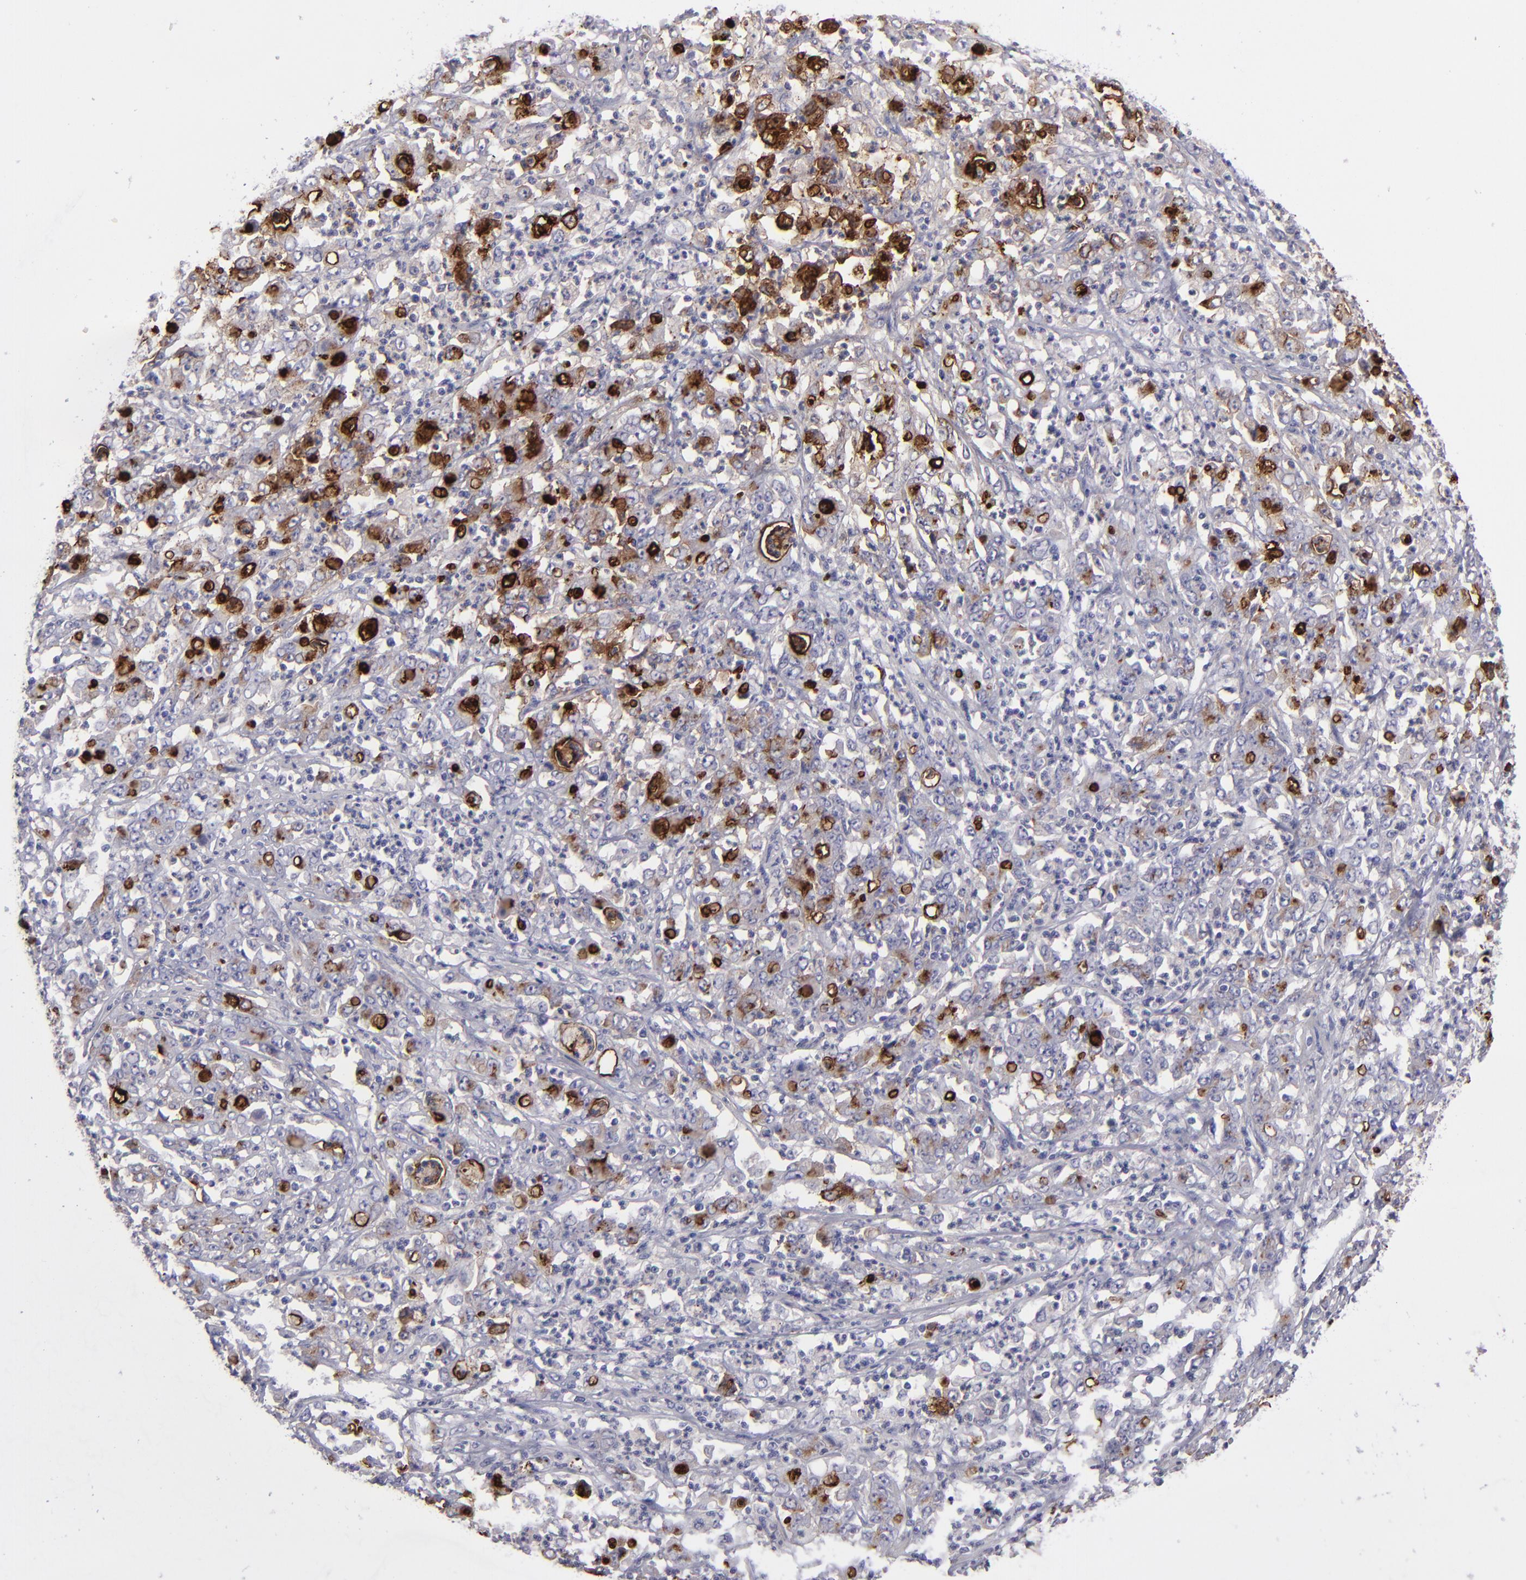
{"staining": {"intensity": "moderate", "quantity": "25%-75%", "location": "cytoplasmic/membranous"}, "tissue": "stomach cancer", "cell_type": "Tumor cells", "image_type": "cancer", "snomed": [{"axis": "morphology", "description": "Adenocarcinoma, NOS"}, {"axis": "topography", "description": "Stomach, lower"}], "caption": "Moderate cytoplasmic/membranous protein staining is identified in about 25%-75% of tumor cells in adenocarcinoma (stomach). The protein of interest is stained brown, and the nuclei are stained in blue (DAB IHC with brightfield microscopy, high magnification).", "gene": "ANPEP", "patient": {"sex": "female", "age": 71}}